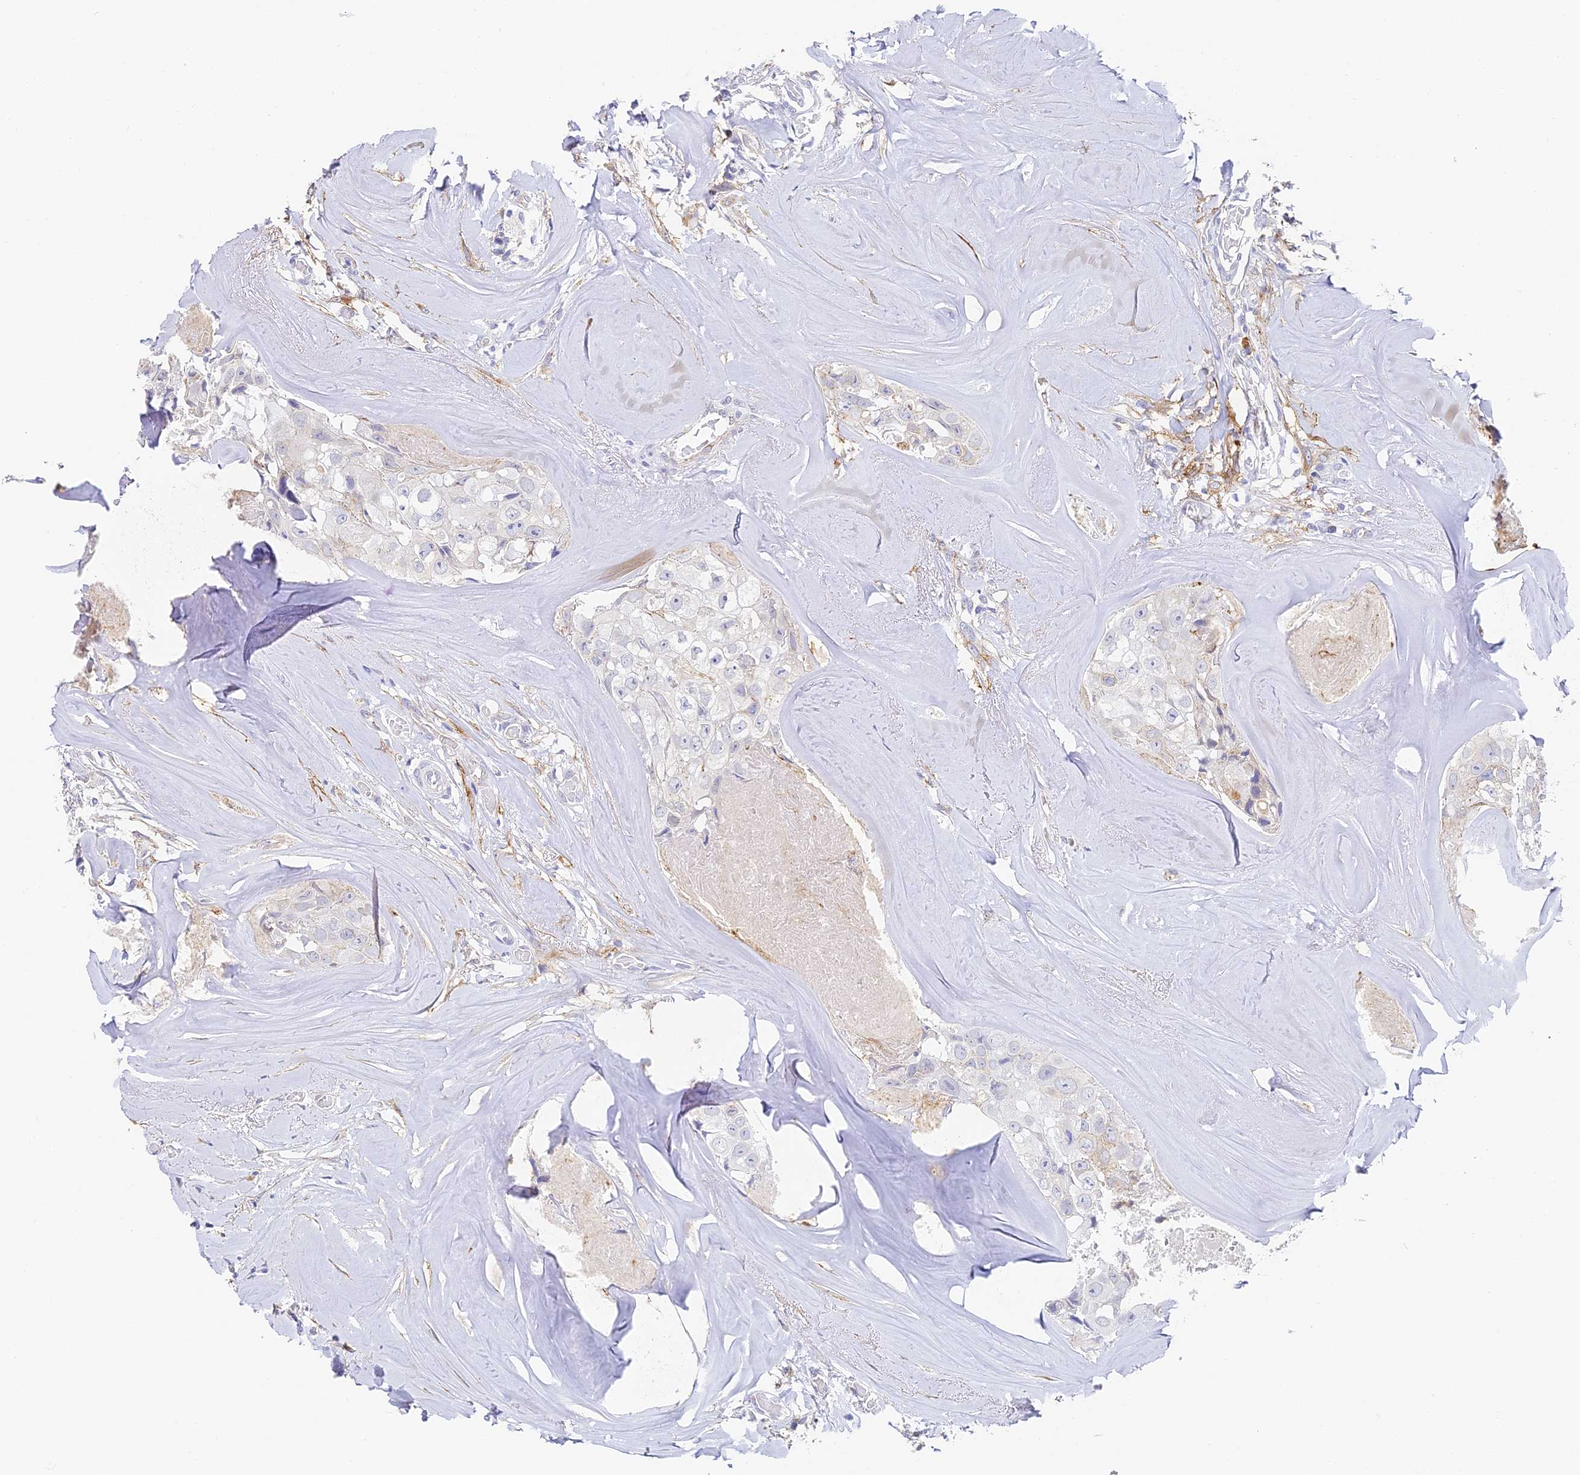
{"staining": {"intensity": "negative", "quantity": "none", "location": "none"}, "tissue": "head and neck cancer", "cell_type": "Tumor cells", "image_type": "cancer", "snomed": [{"axis": "morphology", "description": "Adenocarcinoma, NOS"}, {"axis": "morphology", "description": "Adenocarcinoma, metastatic, NOS"}, {"axis": "topography", "description": "Head-Neck"}], "caption": "This is an immunohistochemistry (IHC) histopathology image of human head and neck cancer (adenocarcinoma). There is no expression in tumor cells.", "gene": "GJA1", "patient": {"sex": "male", "age": 75}}